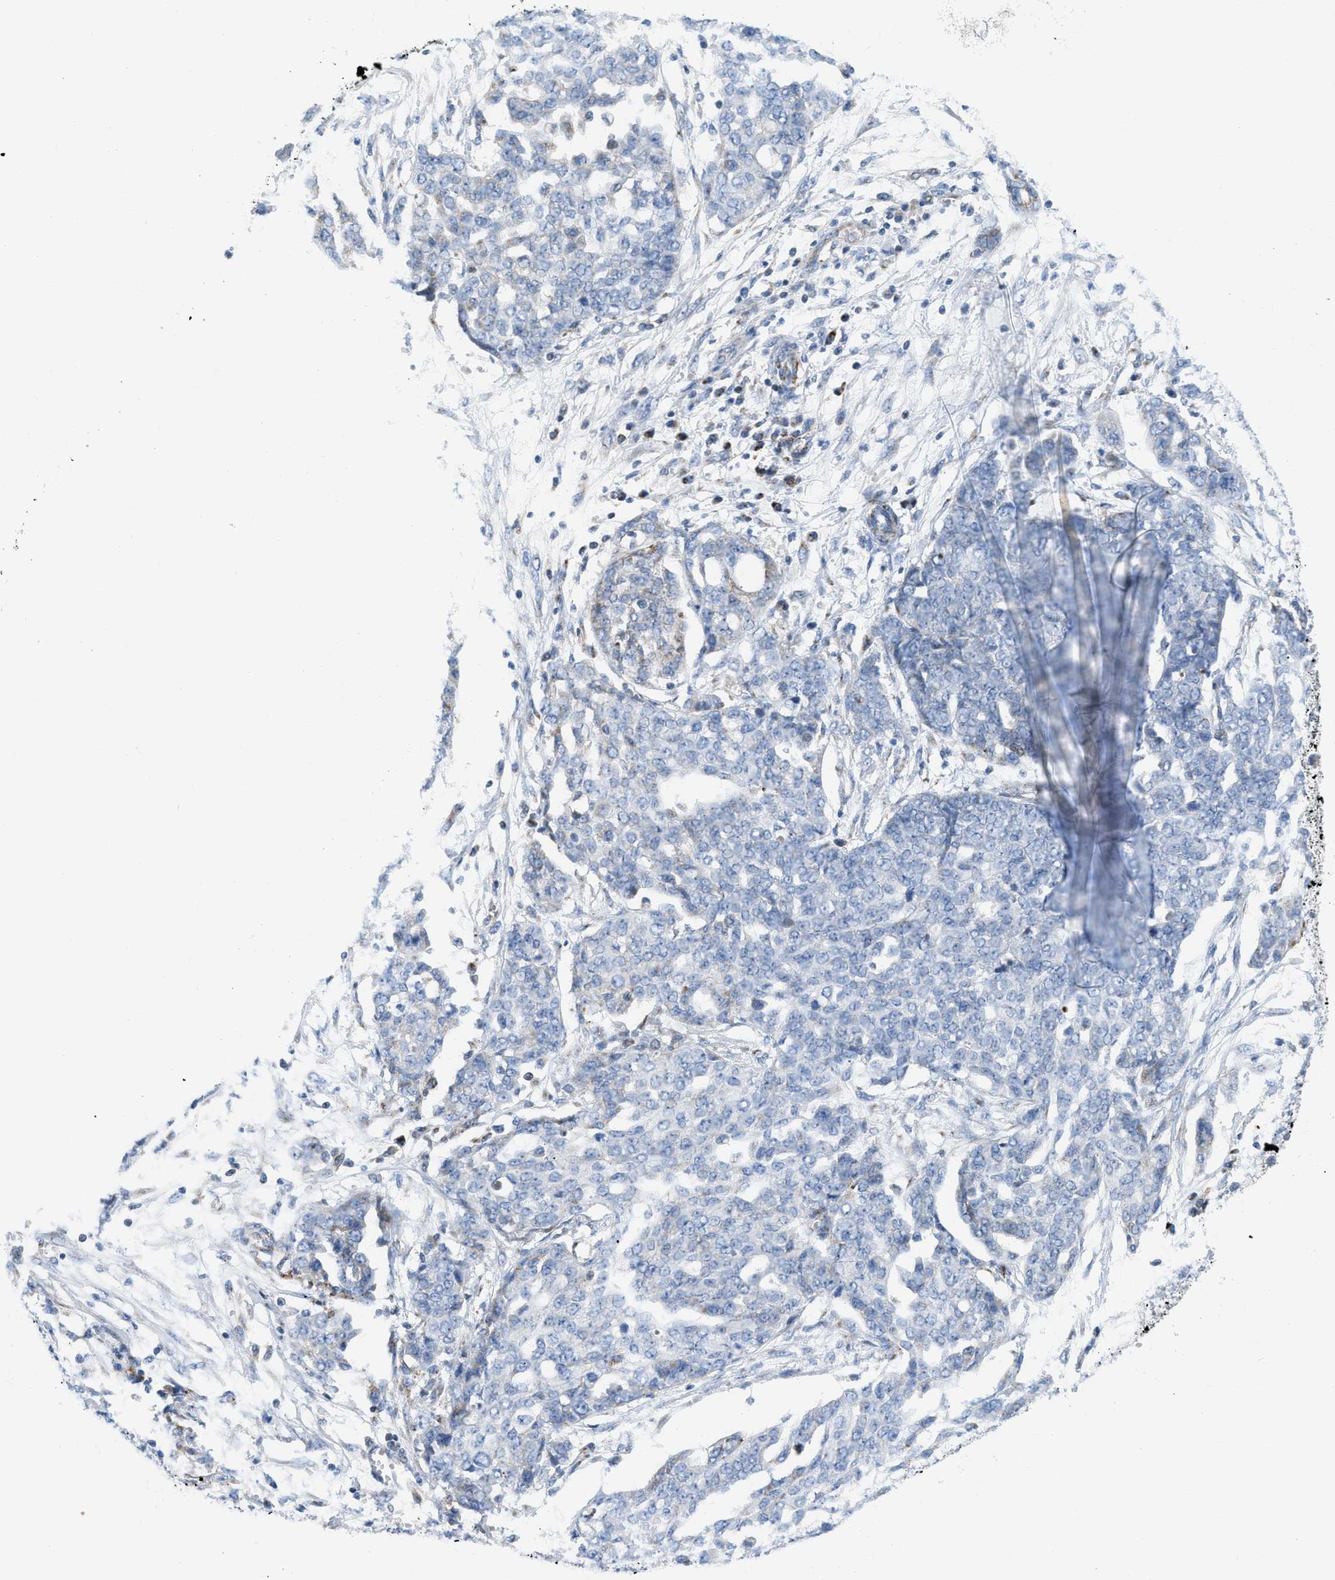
{"staining": {"intensity": "negative", "quantity": "none", "location": "none"}, "tissue": "ovarian cancer", "cell_type": "Tumor cells", "image_type": "cancer", "snomed": [{"axis": "morphology", "description": "Cystadenocarcinoma, serous, NOS"}, {"axis": "topography", "description": "Soft tissue"}, {"axis": "topography", "description": "Ovary"}], "caption": "Protein analysis of ovarian cancer (serous cystadenocarcinoma) demonstrates no significant staining in tumor cells. (Brightfield microscopy of DAB IHC at high magnification).", "gene": "RBBP9", "patient": {"sex": "female", "age": 57}}